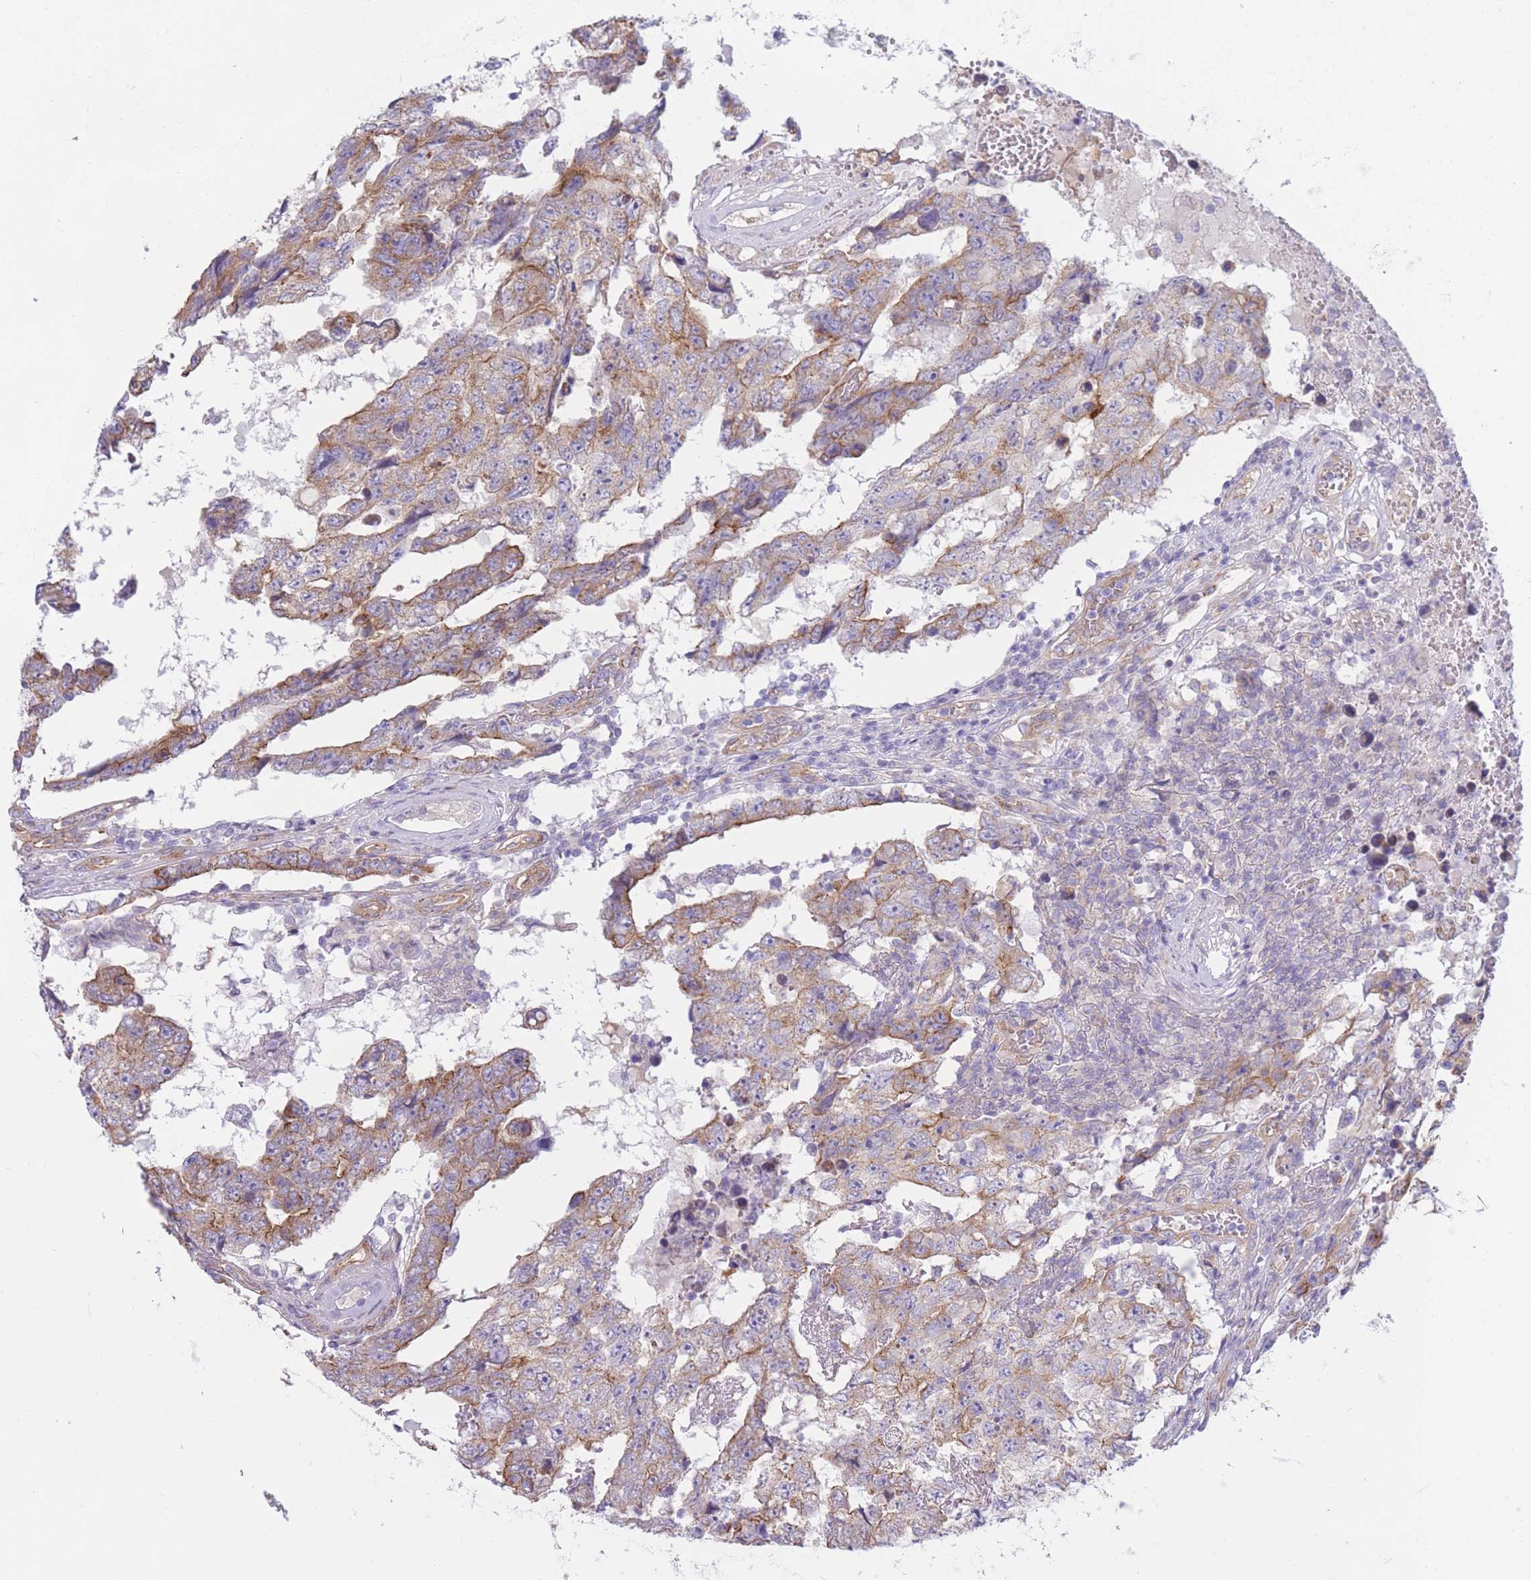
{"staining": {"intensity": "moderate", "quantity": "<25%", "location": "cytoplasmic/membranous"}, "tissue": "testis cancer", "cell_type": "Tumor cells", "image_type": "cancer", "snomed": [{"axis": "morphology", "description": "Carcinoma, Embryonal, NOS"}, {"axis": "topography", "description": "Testis"}], "caption": "Immunohistochemical staining of embryonal carcinoma (testis) exhibits moderate cytoplasmic/membranous protein expression in approximately <25% of tumor cells.", "gene": "SERPINB3", "patient": {"sex": "male", "age": 25}}